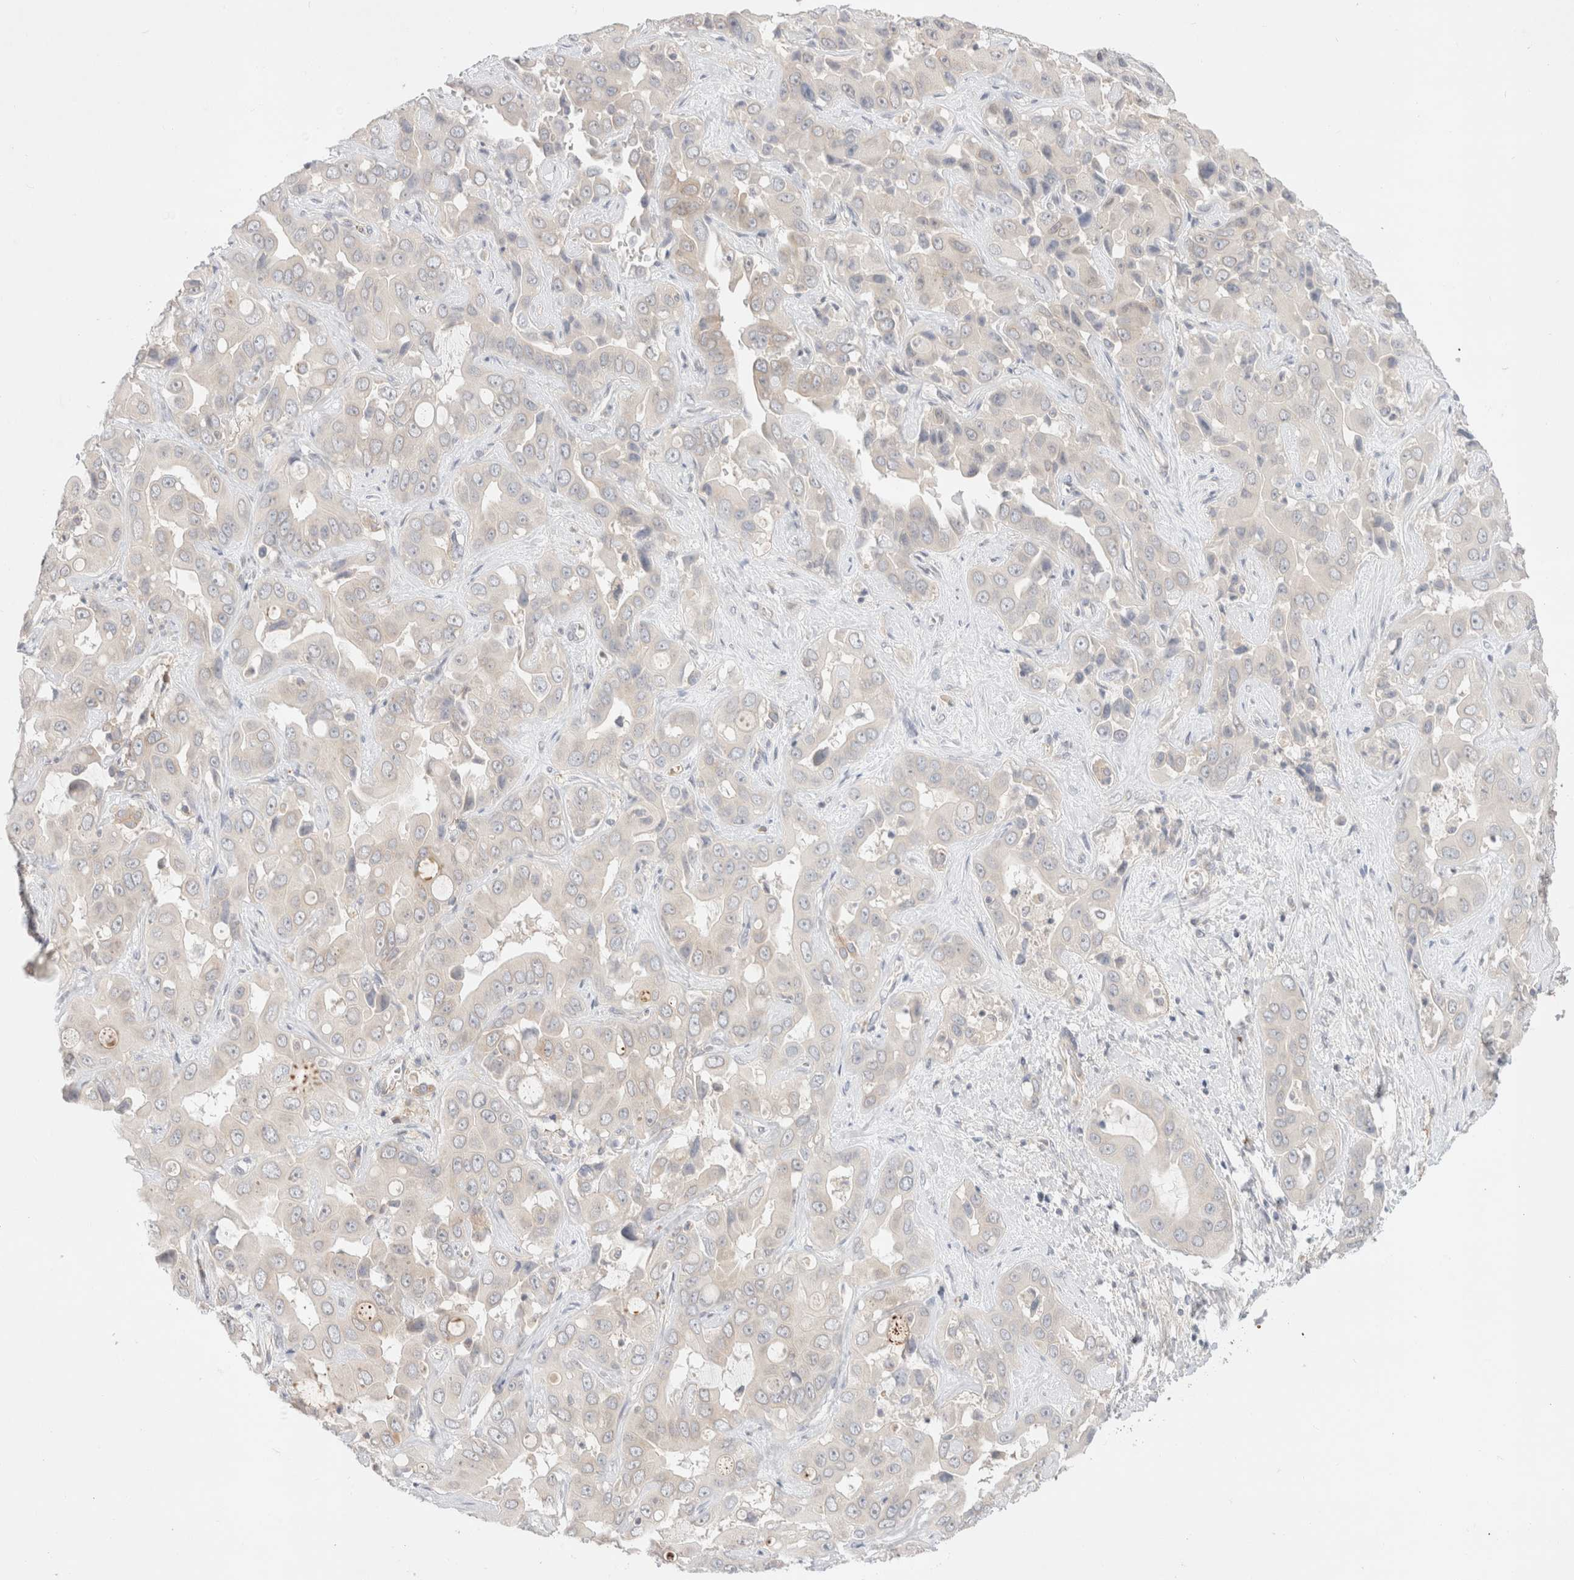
{"staining": {"intensity": "negative", "quantity": "none", "location": "none"}, "tissue": "liver cancer", "cell_type": "Tumor cells", "image_type": "cancer", "snomed": [{"axis": "morphology", "description": "Cholangiocarcinoma"}, {"axis": "topography", "description": "Liver"}], "caption": "IHC image of human liver cancer stained for a protein (brown), which exhibits no expression in tumor cells.", "gene": "MARK3", "patient": {"sex": "female", "age": 52}}